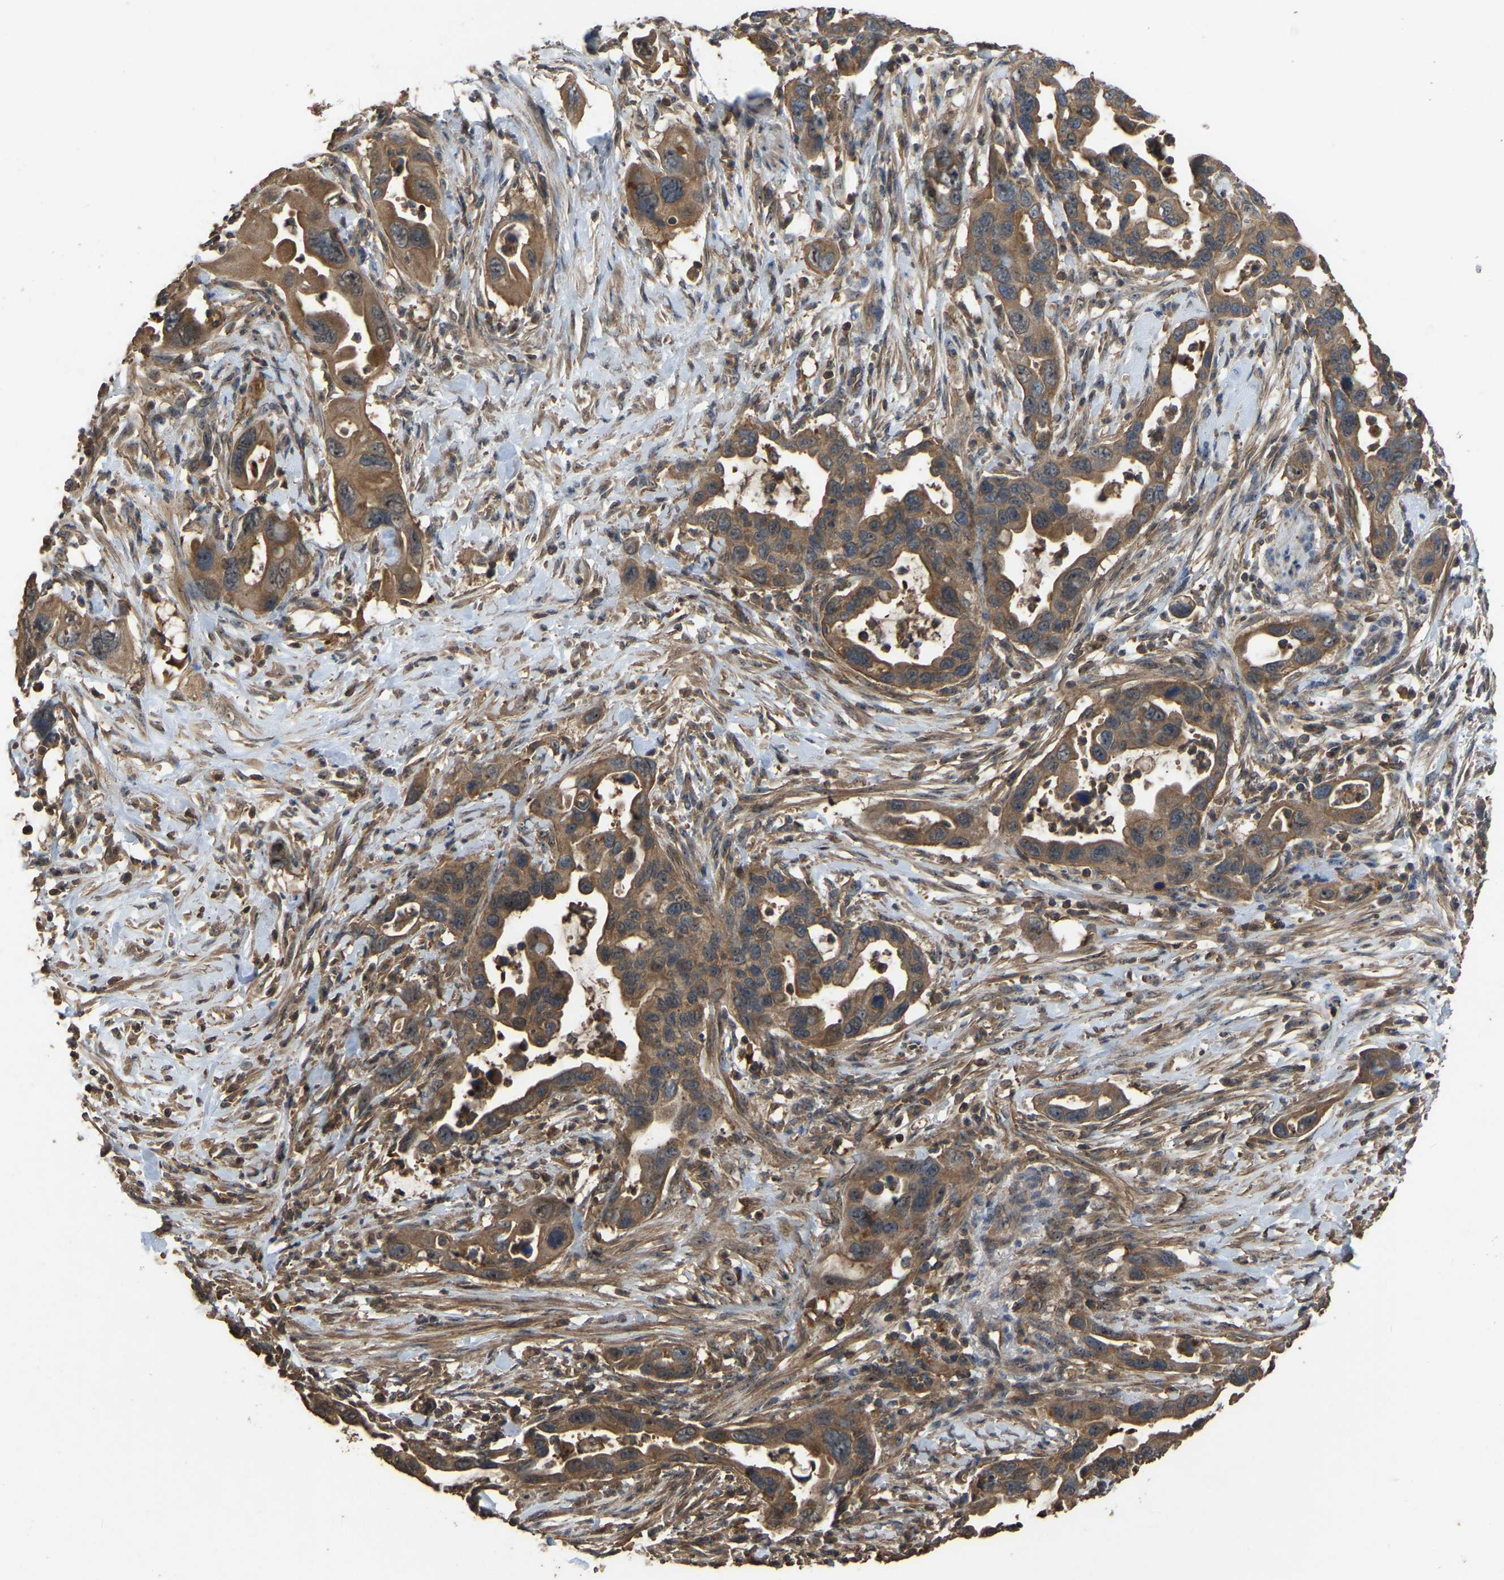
{"staining": {"intensity": "moderate", "quantity": ">75%", "location": "cytoplasmic/membranous"}, "tissue": "pancreatic cancer", "cell_type": "Tumor cells", "image_type": "cancer", "snomed": [{"axis": "morphology", "description": "Adenocarcinoma, NOS"}, {"axis": "topography", "description": "Pancreas"}], "caption": "Pancreatic cancer tissue displays moderate cytoplasmic/membranous positivity in approximately >75% of tumor cells", "gene": "FHIT", "patient": {"sex": "female", "age": 70}}